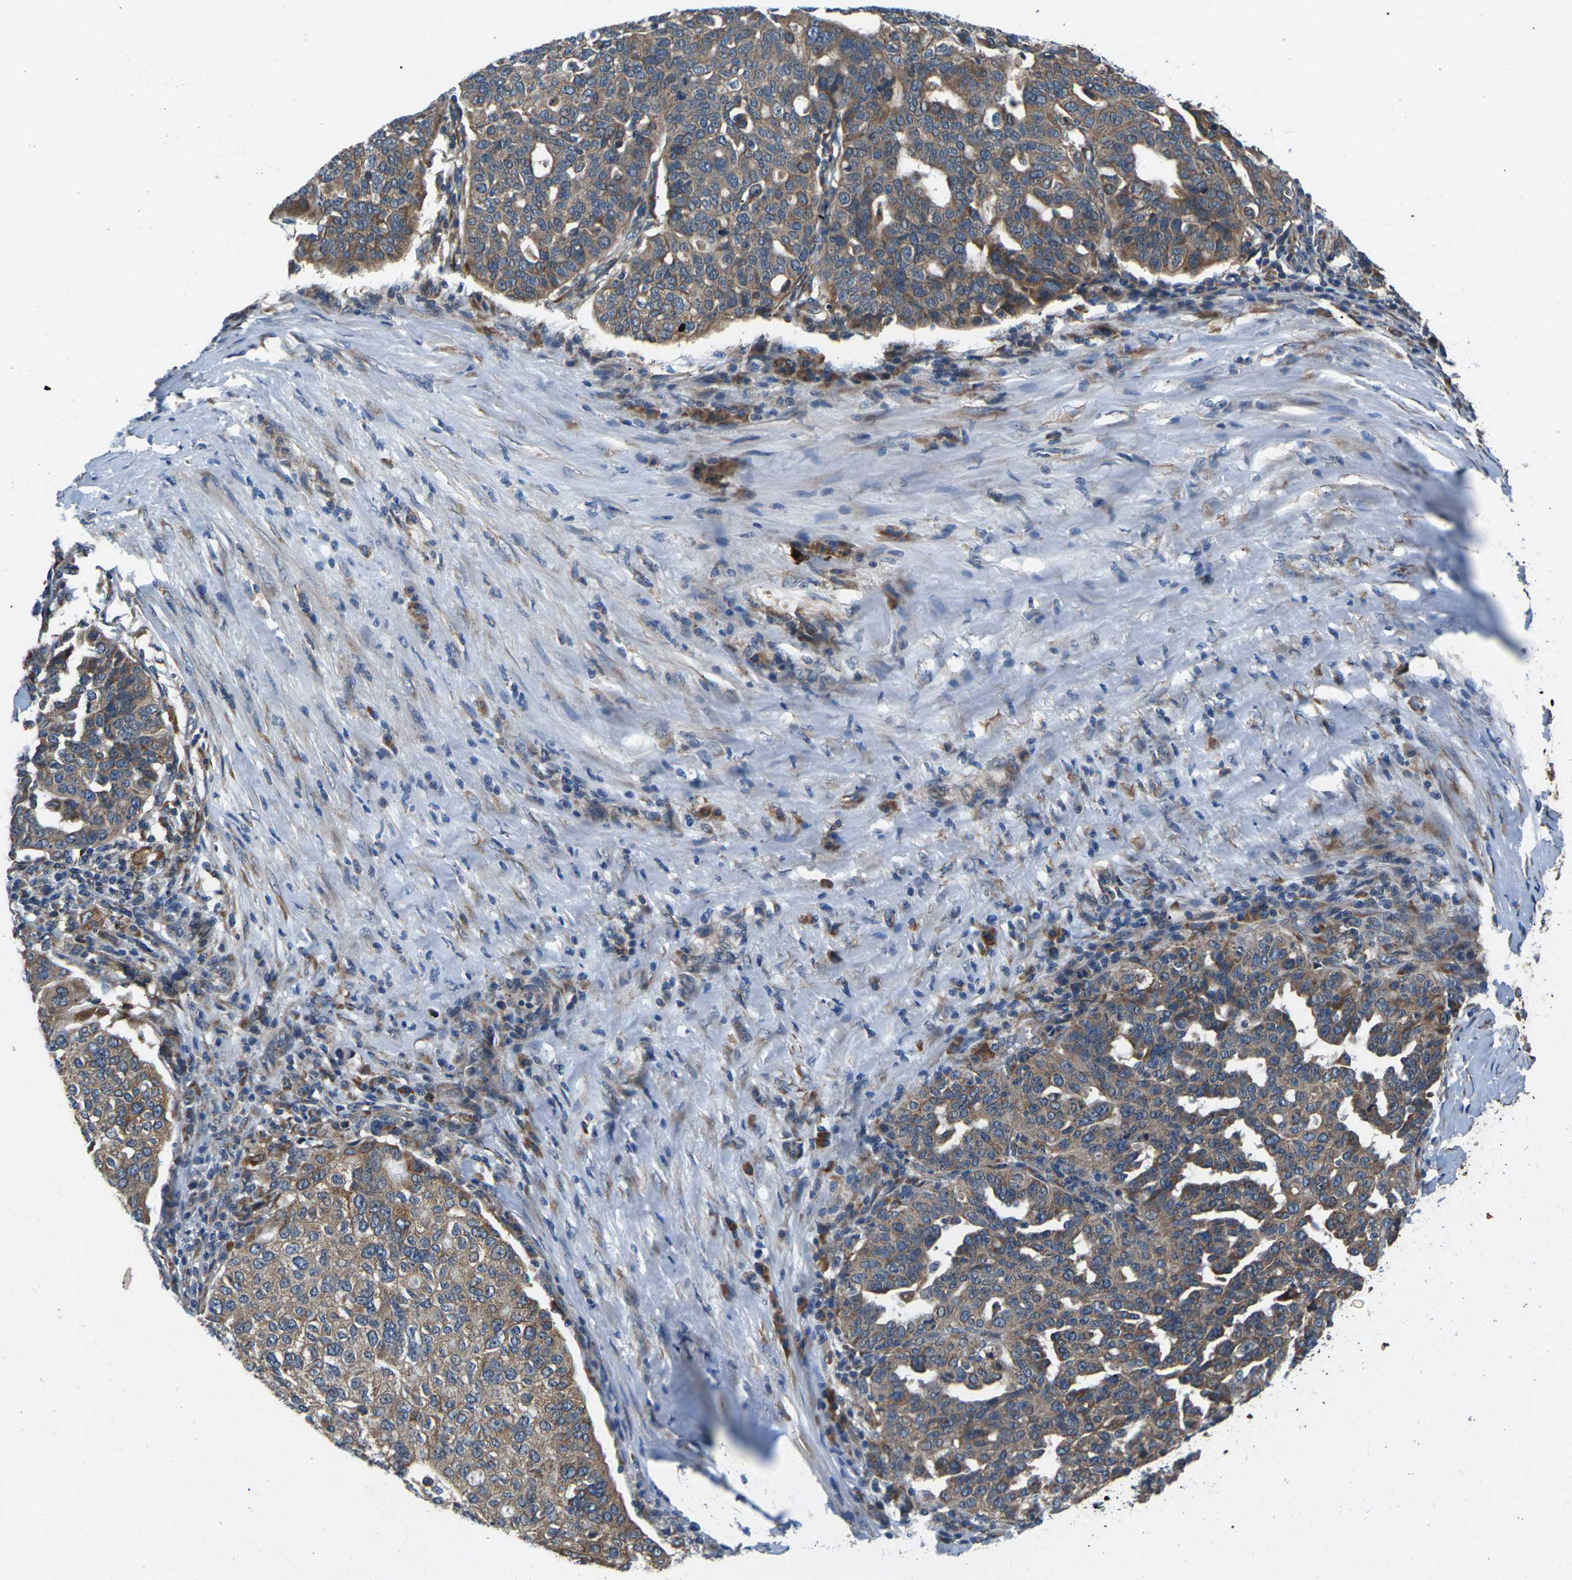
{"staining": {"intensity": "moderate", "quantity": ">75%", "location": "cytoplasmic/membranous"}, "tissue": "ovarian cancer", "cell_type": "Tumor cells", "image_type": "cancer", "snomed": [{"axis": "morphology", "description": "Cystadenocarcinoma, serous, NOS"}, {"axis": "topography", "description": "Ovary"}], "caption": "Protein staining of ovarian serous cystadenocarcinoma tissue shows moderate cytoplasmic/membranous expression in approximately >75% of tumor cells.", "gene": "GABRP", "patient": {"sex": "female", "age": 59}}